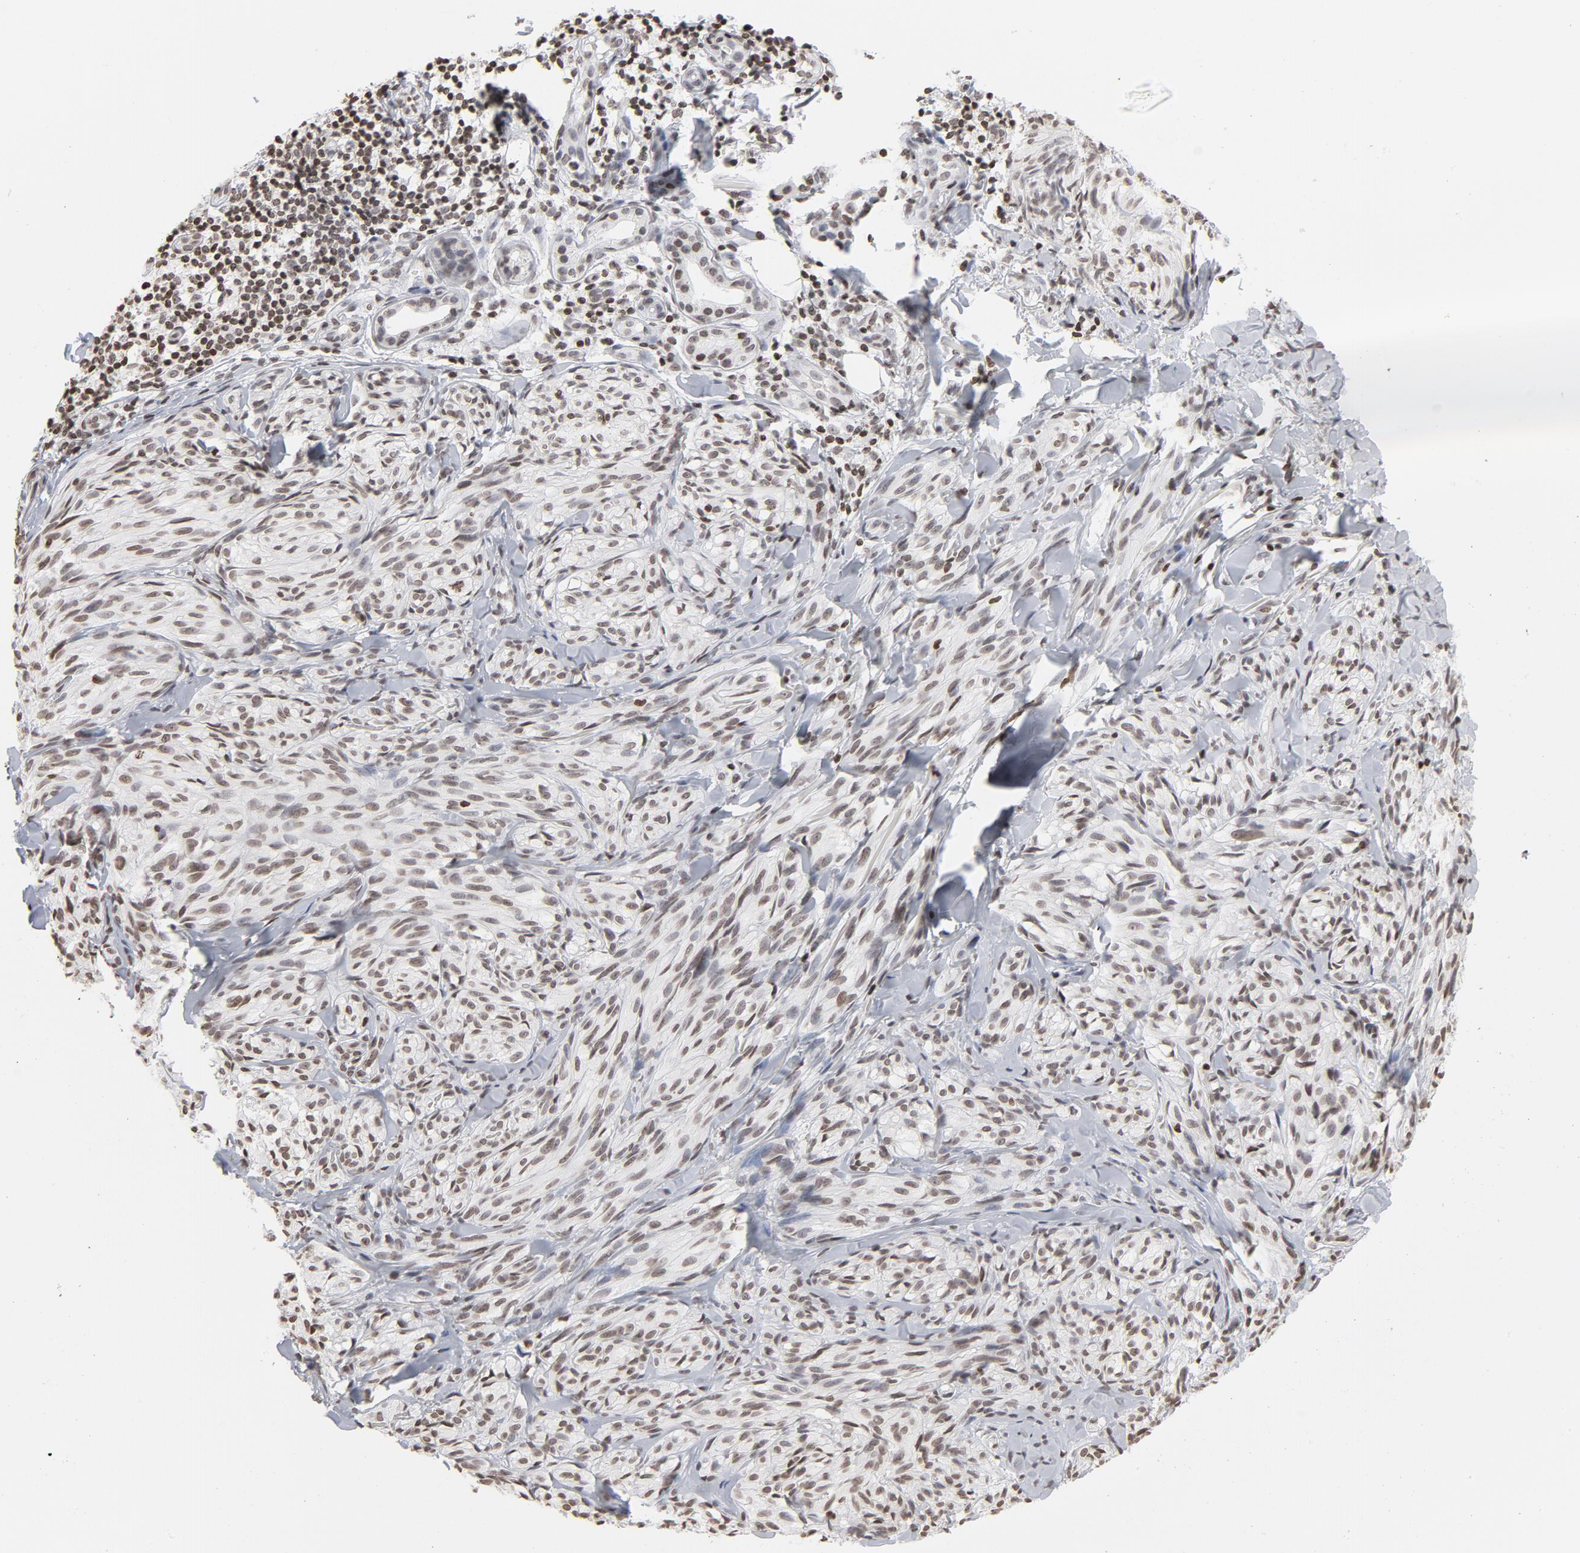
{"staining": {"intensity": "weak", "quantity": ">75%", "location": "nuclear"}, "tissue": "melanoma", "cell_type": "Tumor cells", "image_type": "cancer", "snomed": [{"axis": "morphology", "description": "Malignant melanoma, Metastatic site"}, {"axis": "topography", "description": "Skin"}], "caption": "Immunohistochemical staining of melanoma reveals weak nuclear protein positivity in about >75% of tumor cells.", "gene": "H2AC12", "patient": {"sex": "female", "age": 66}}